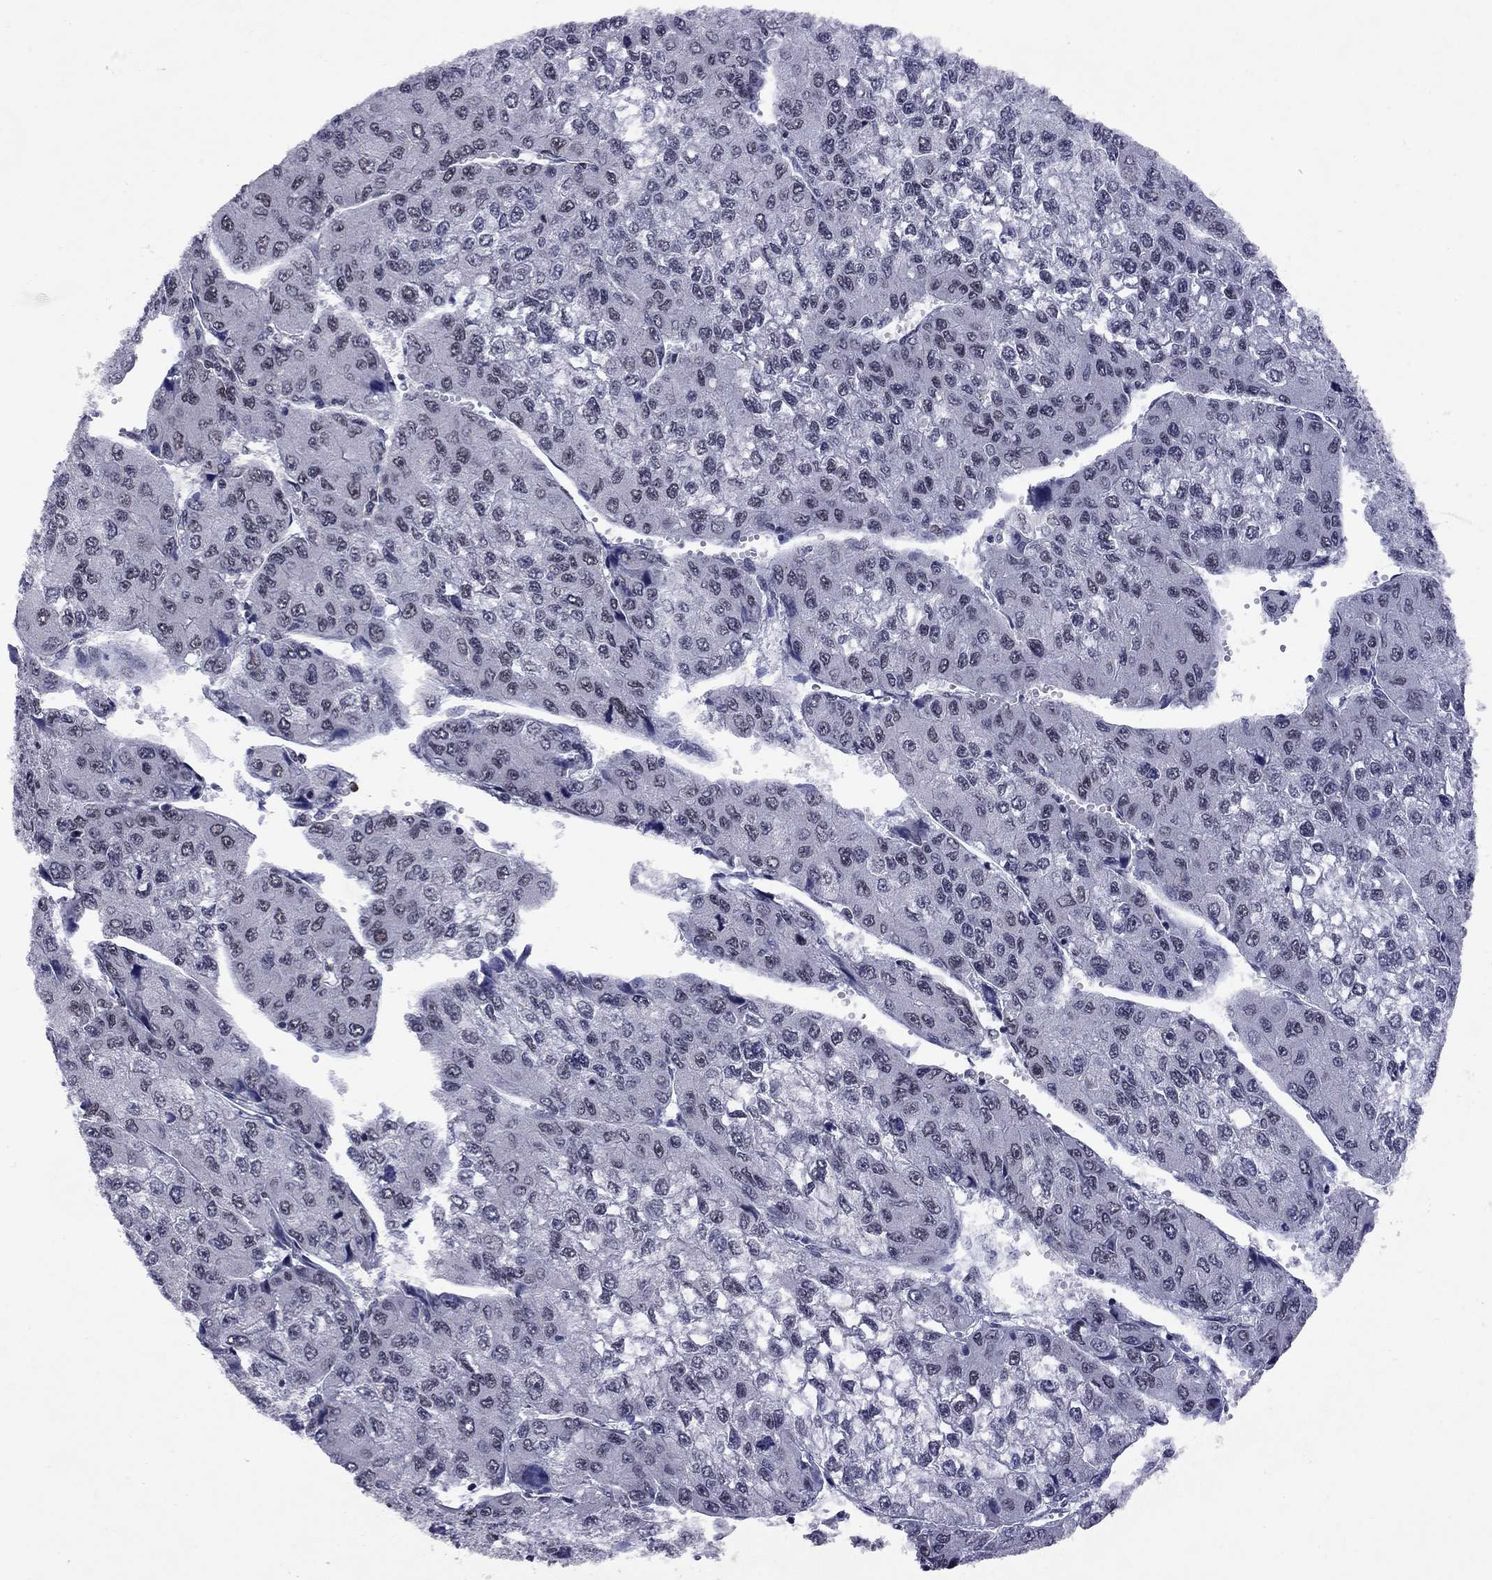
{"staining": {"intensity": "negative", "quantity": "none", "location": "none"}, "tissue": "liver cancer", "cell_type": "Tumor cells", "image_type": "cancer", "snomed": [{"axis": "morphology", "description": "Carcinoma, Hepatocellular, NOS"}, {"axis": "topography", "description": "Liver"}], "caption": "IHC image of neoplastic tissue: liver cancer (hepatocellular carcinoma) stained with DAB exhibits no significant protein positivity in tumor cells.", "gene": "TAF9", "patient": {"sex": "female", "age": 66}}